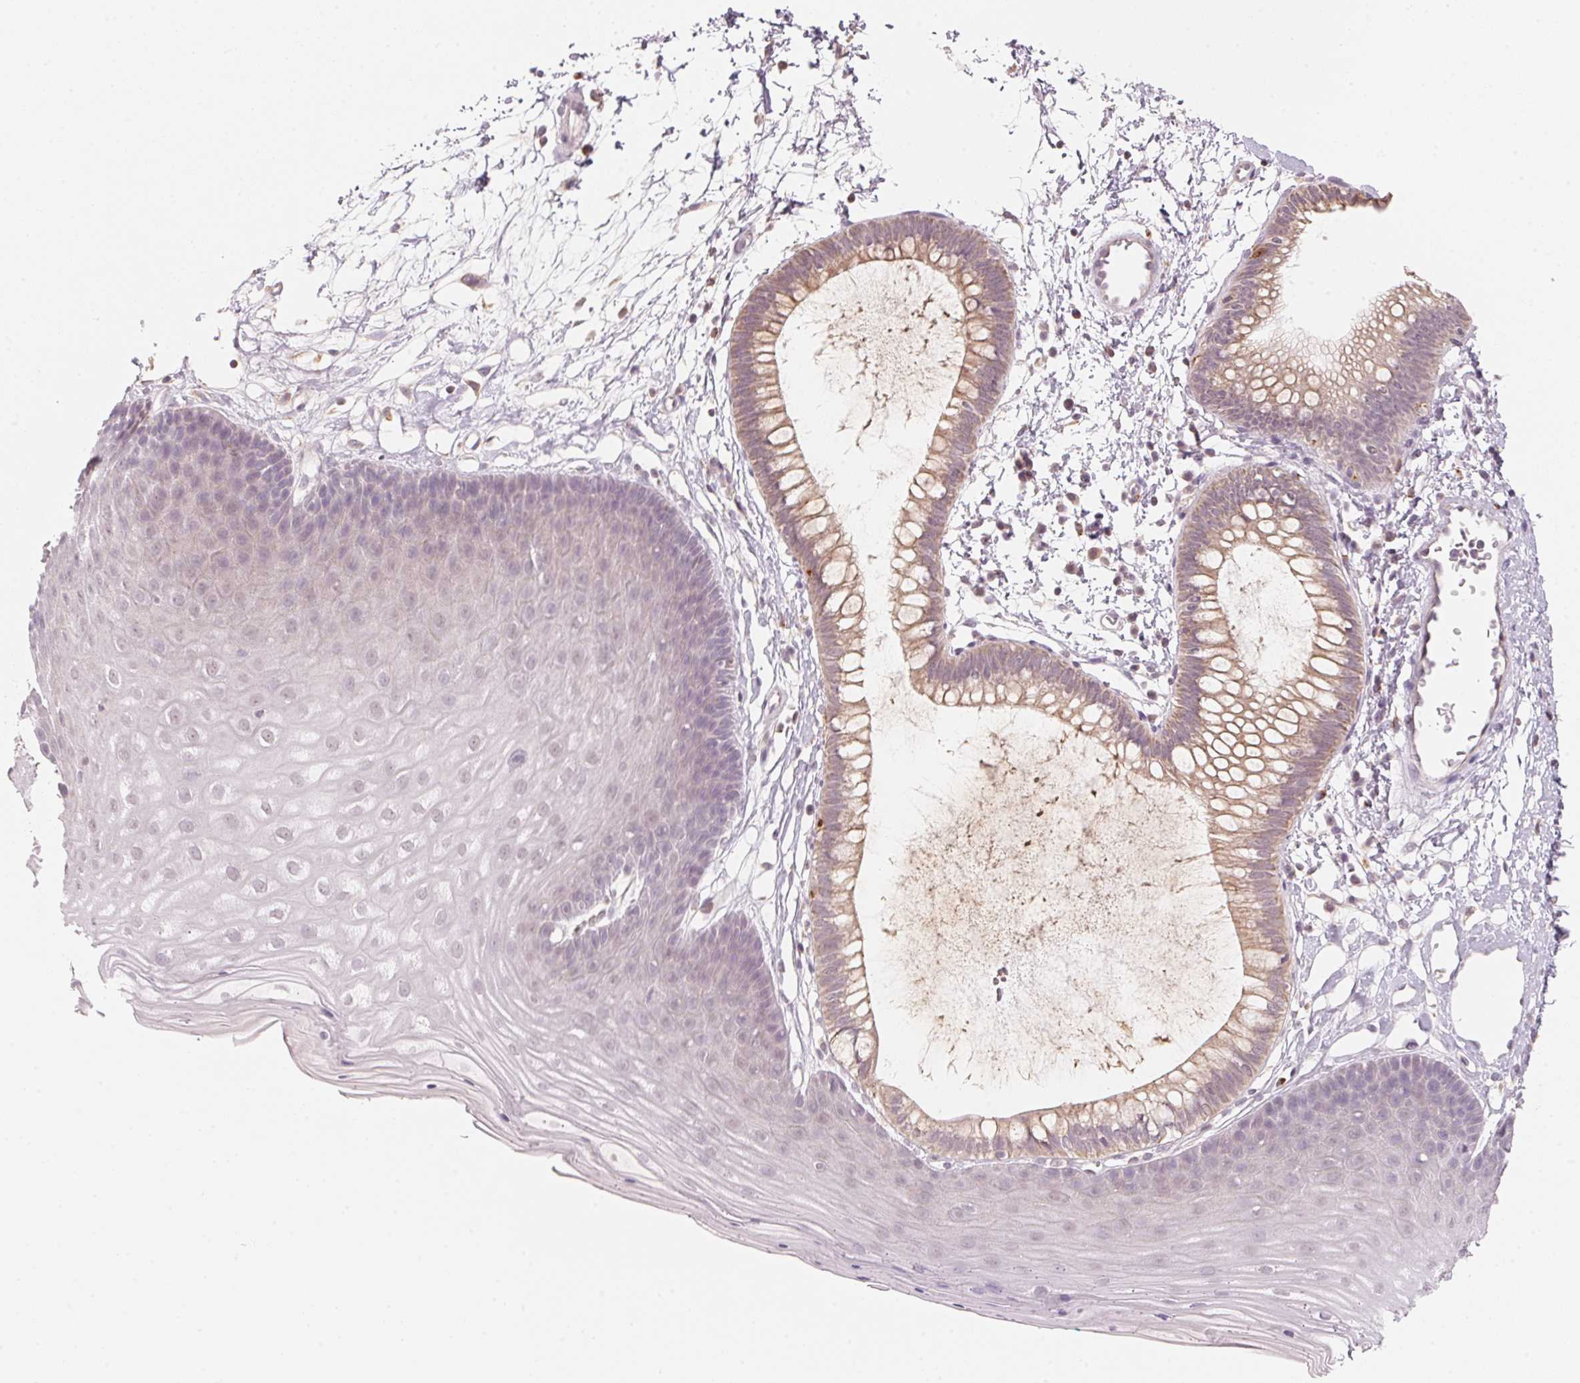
{"staining": {"intensity": "negative", "quantity": "none", "location": "none"}, "tissue": "skin", "cell_type": "Epidermal cells", "image_type": "normal", "snomed": [{"axis": "morphology", "description": "Normal tissue, NOS"}, {"axis": "topography", "description": "Anal"}], "caption": "Immunohistochemistry (IHC) of normal human skin reveals no positivity in epidermal cells. The staining was performed using DAB (3,3'-diaminobenzidine) to visualize the protein expression in brown, while the nuclei were stained in blue with hematoxylin (Magnification: 20x).", "gene": "ANKRD31", "patient": {"sex": "male", "age": 53}}